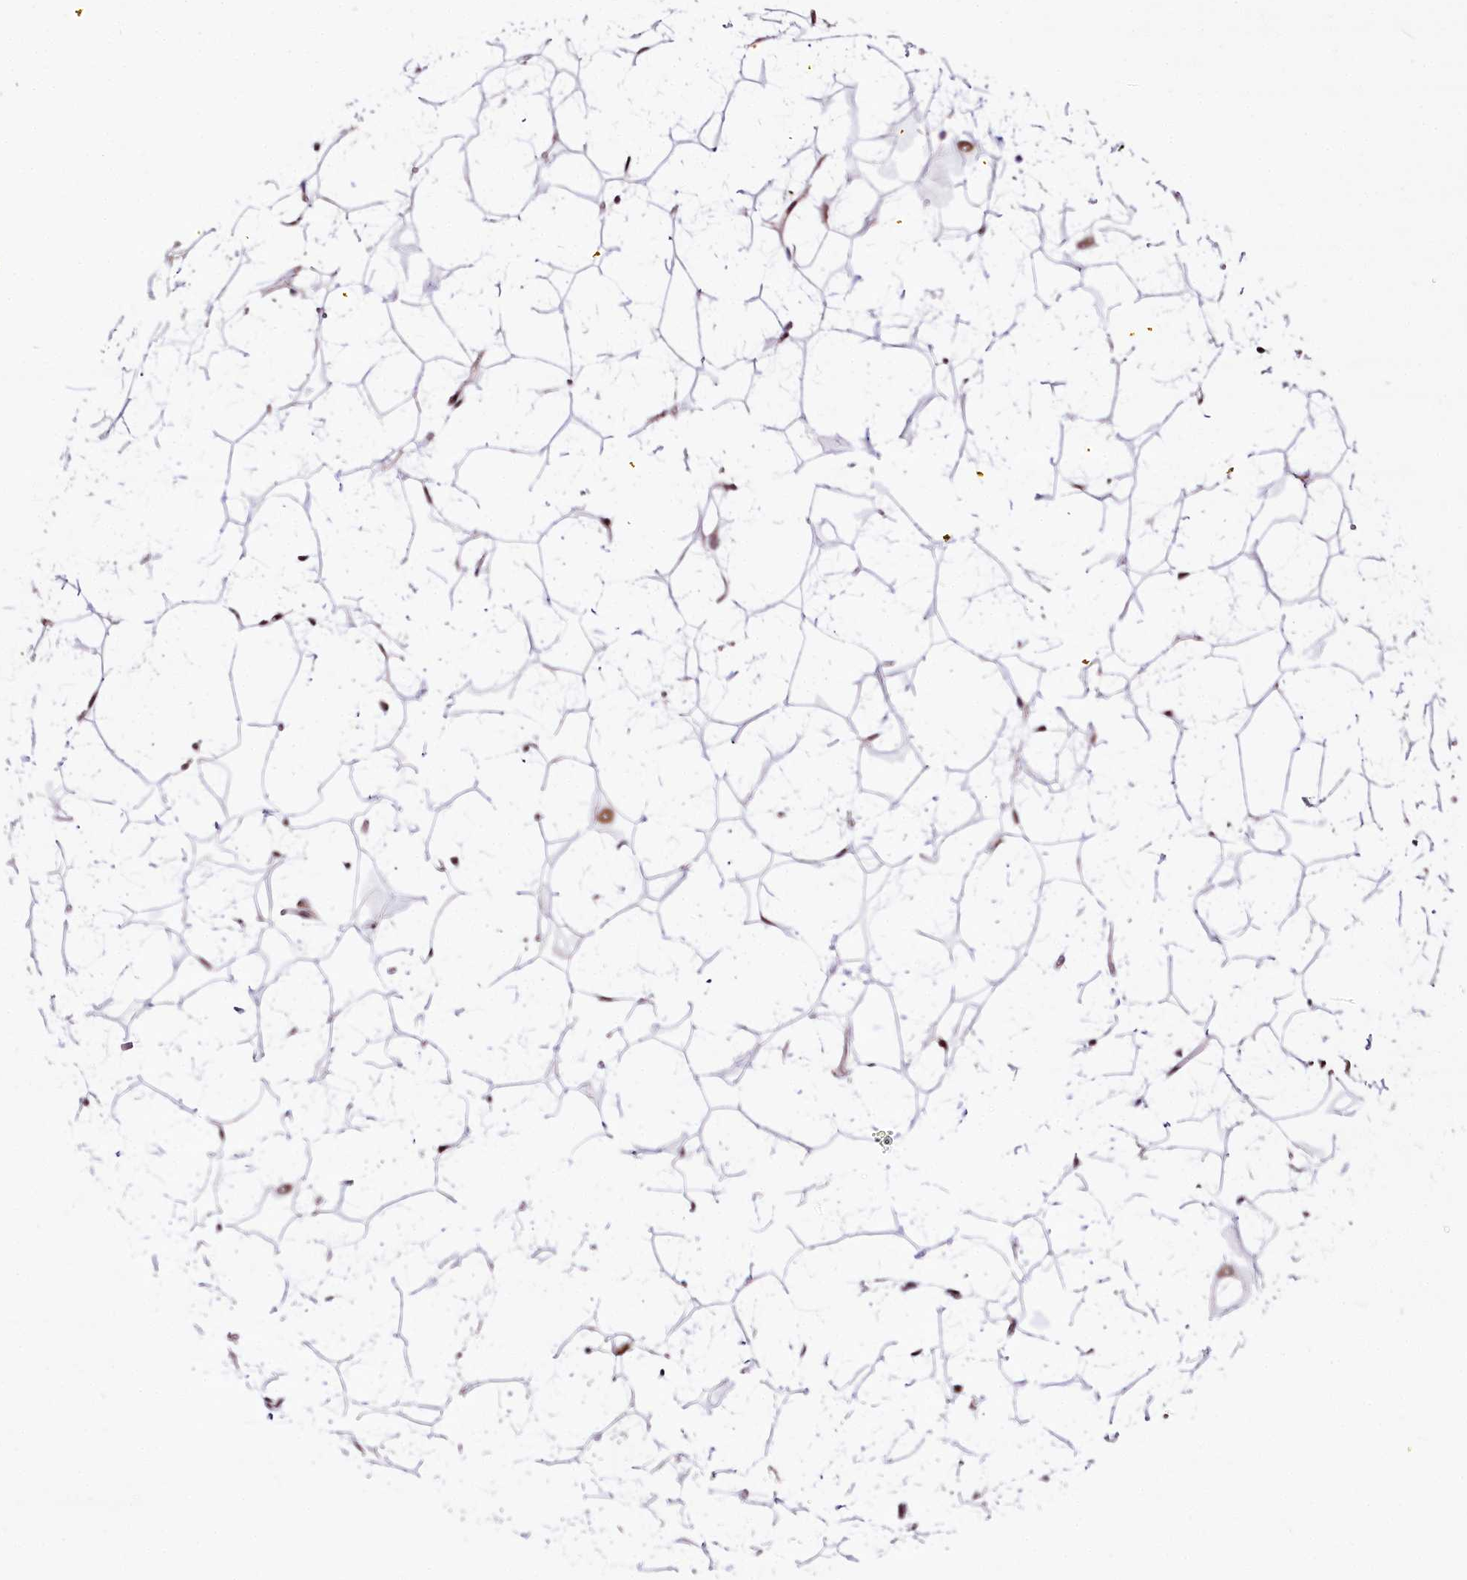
{"staining": {"intensity": "moderate", "quantity": ">75%", "location": "nuclear"}, "tissue": "adipose tissue", "cell_type": "Adipocytes", "image_type": "normal", "snomed": [{"axis": "morphology", "description": "Normal tissue, NOS"}, {"axis": "topography", "description": "Breast"}], "caption": "High-magnification brightfield microscopy of unremarkable adipose tissue stained with DAB (brown) and counterstained with hematoxylin (blue). adipocytes exhibit moderate nuclear staining is appreciated in about>75% of cells. (brown staining indicates protein expression, while blue staining denotes nuclei).", "gene": "POLA2", "patient": {"sex": "female", "age": 26}}